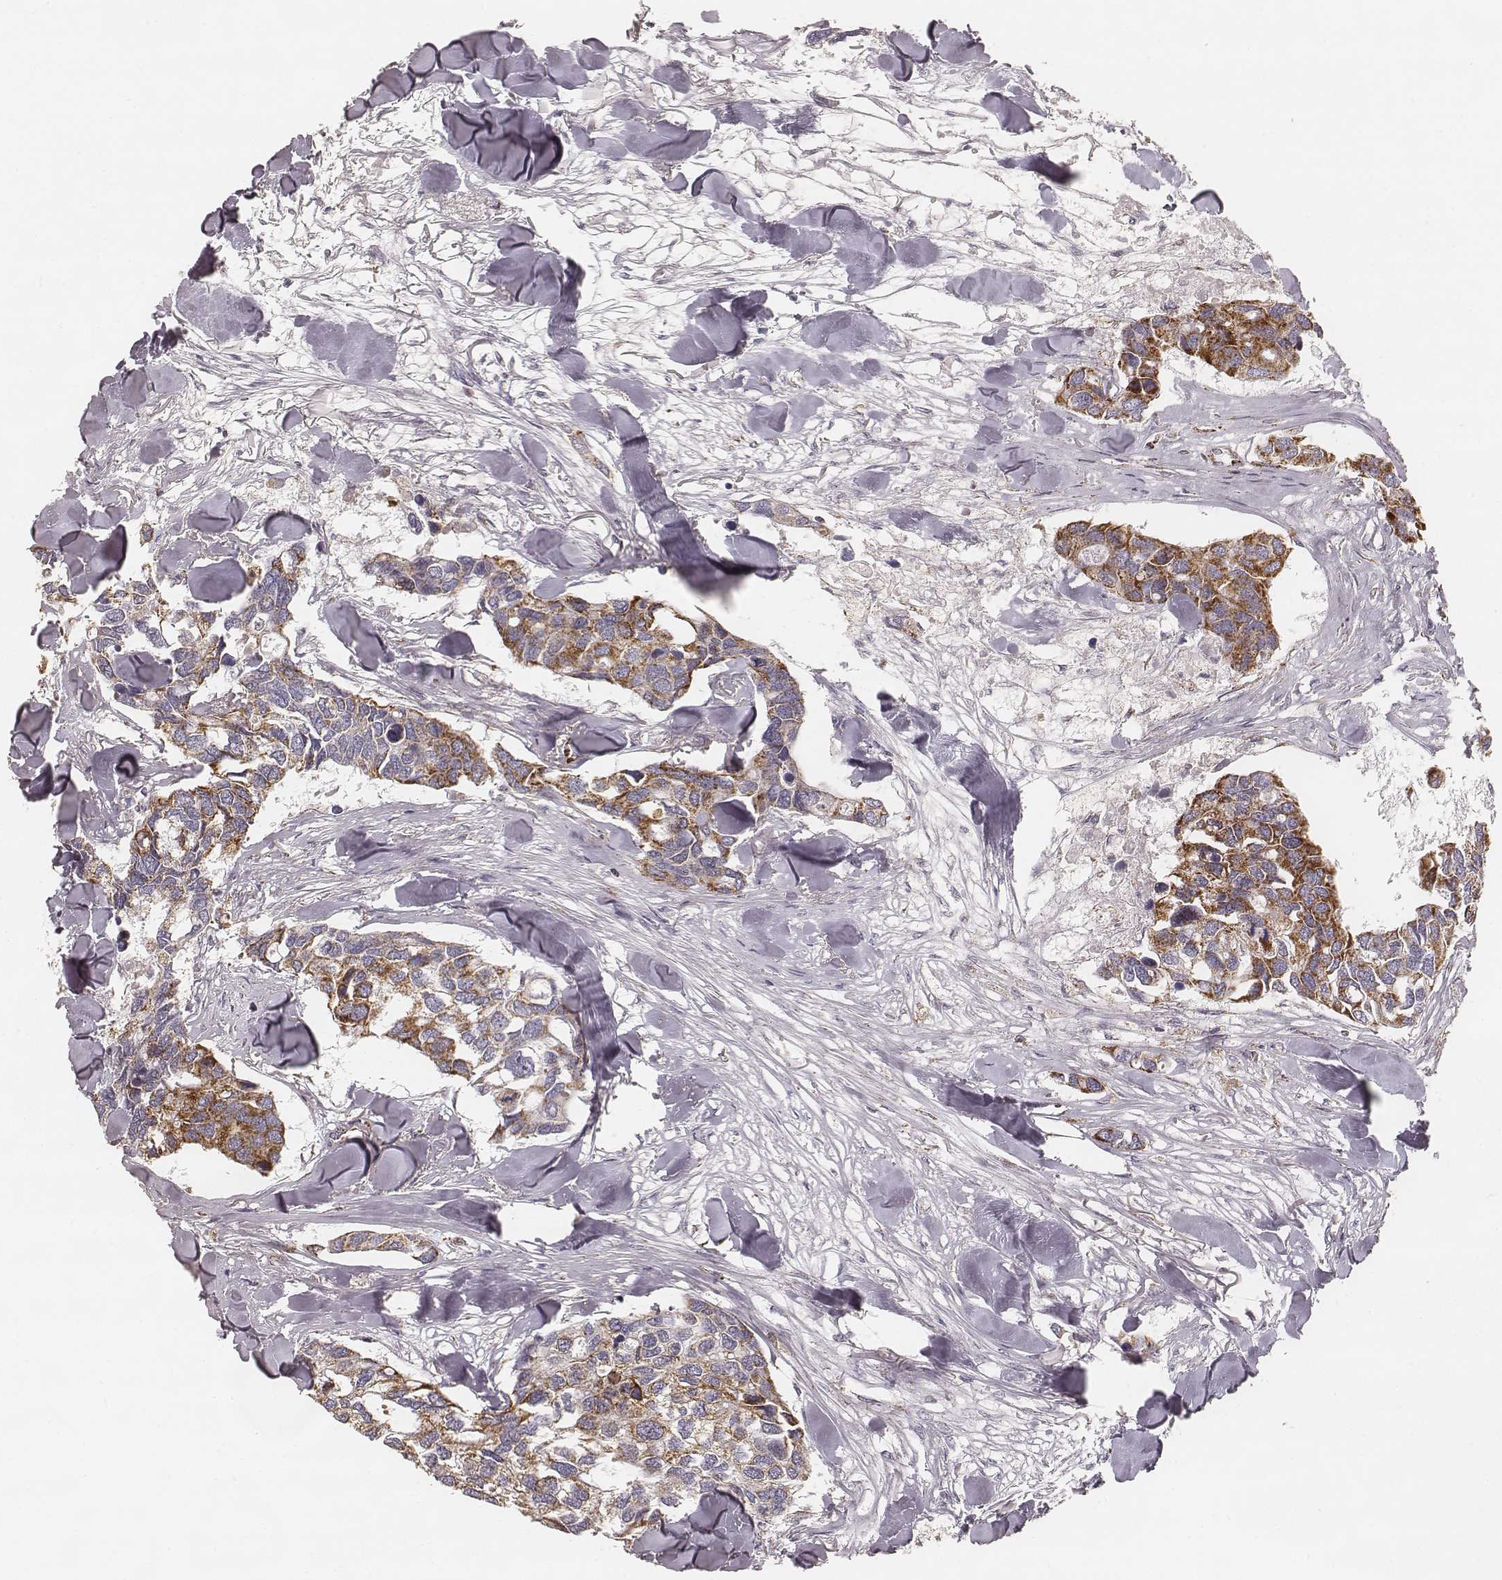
{"staining": {"intensity": "moderate", "quantity": ">75%", "location": "cytoplasmic/membranous"}, "tissue": "breast cancer", "cell_type": "Tumor cells", "image_type": "cancer", "snomed": [{"axis": "morphology", "description": "Duct carcinoma"}, {"axis": "topography", "description": "Breast"}], "caption": "Immunohistochemical staining of breast infiltrating ductal carcinoma reveals moderate cytoplasmic/membranous protein positivity in approximately >75% of tumor cells.", "gene": "CS", "patient": {"sex": "female", "age": 83}}